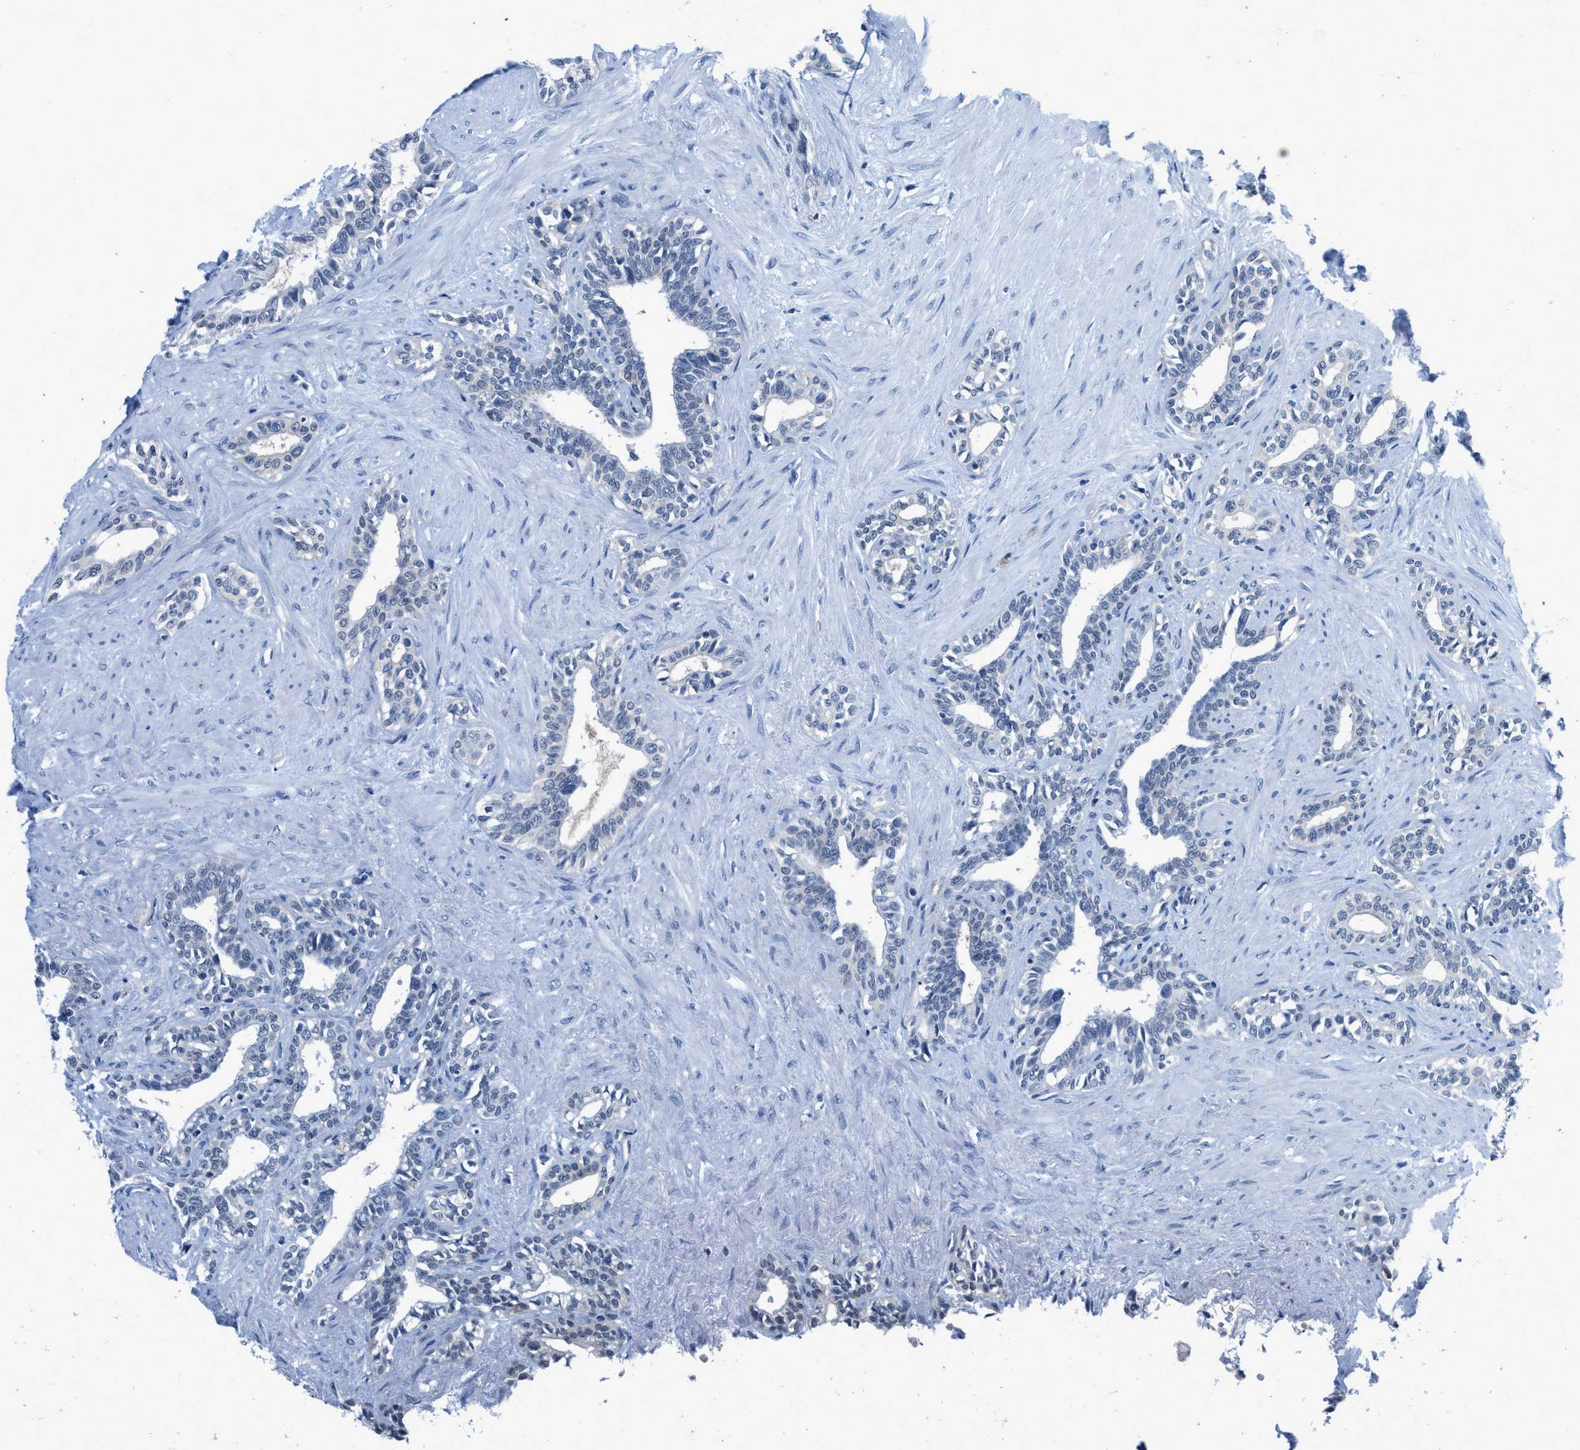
{"staining": {"intensity": "negative", "quantity": "none", "location": "none"}, "tissue": "seminal vesicle", "cell_type": "Glandular cells", "image_type": "normal", "snomed": [{"axis": "morphology", "description": "Normal tissue, NOS"}, {"axis": "morphology", "description": "Adenocarcinoma, High grade"}, {"axis": "topography", "description": "Prostate"}, {"axis": "topography", "description": "Seminal veicle"}], "caption": "High power microscopy photomicrograph of an immunohistochemistry (IHC) histopathology image of benign seminal vesicle, revealing no significant expression in glandular cells.", "gene": "NUDT5", "patient": {"sex": "male", "age": 55}}